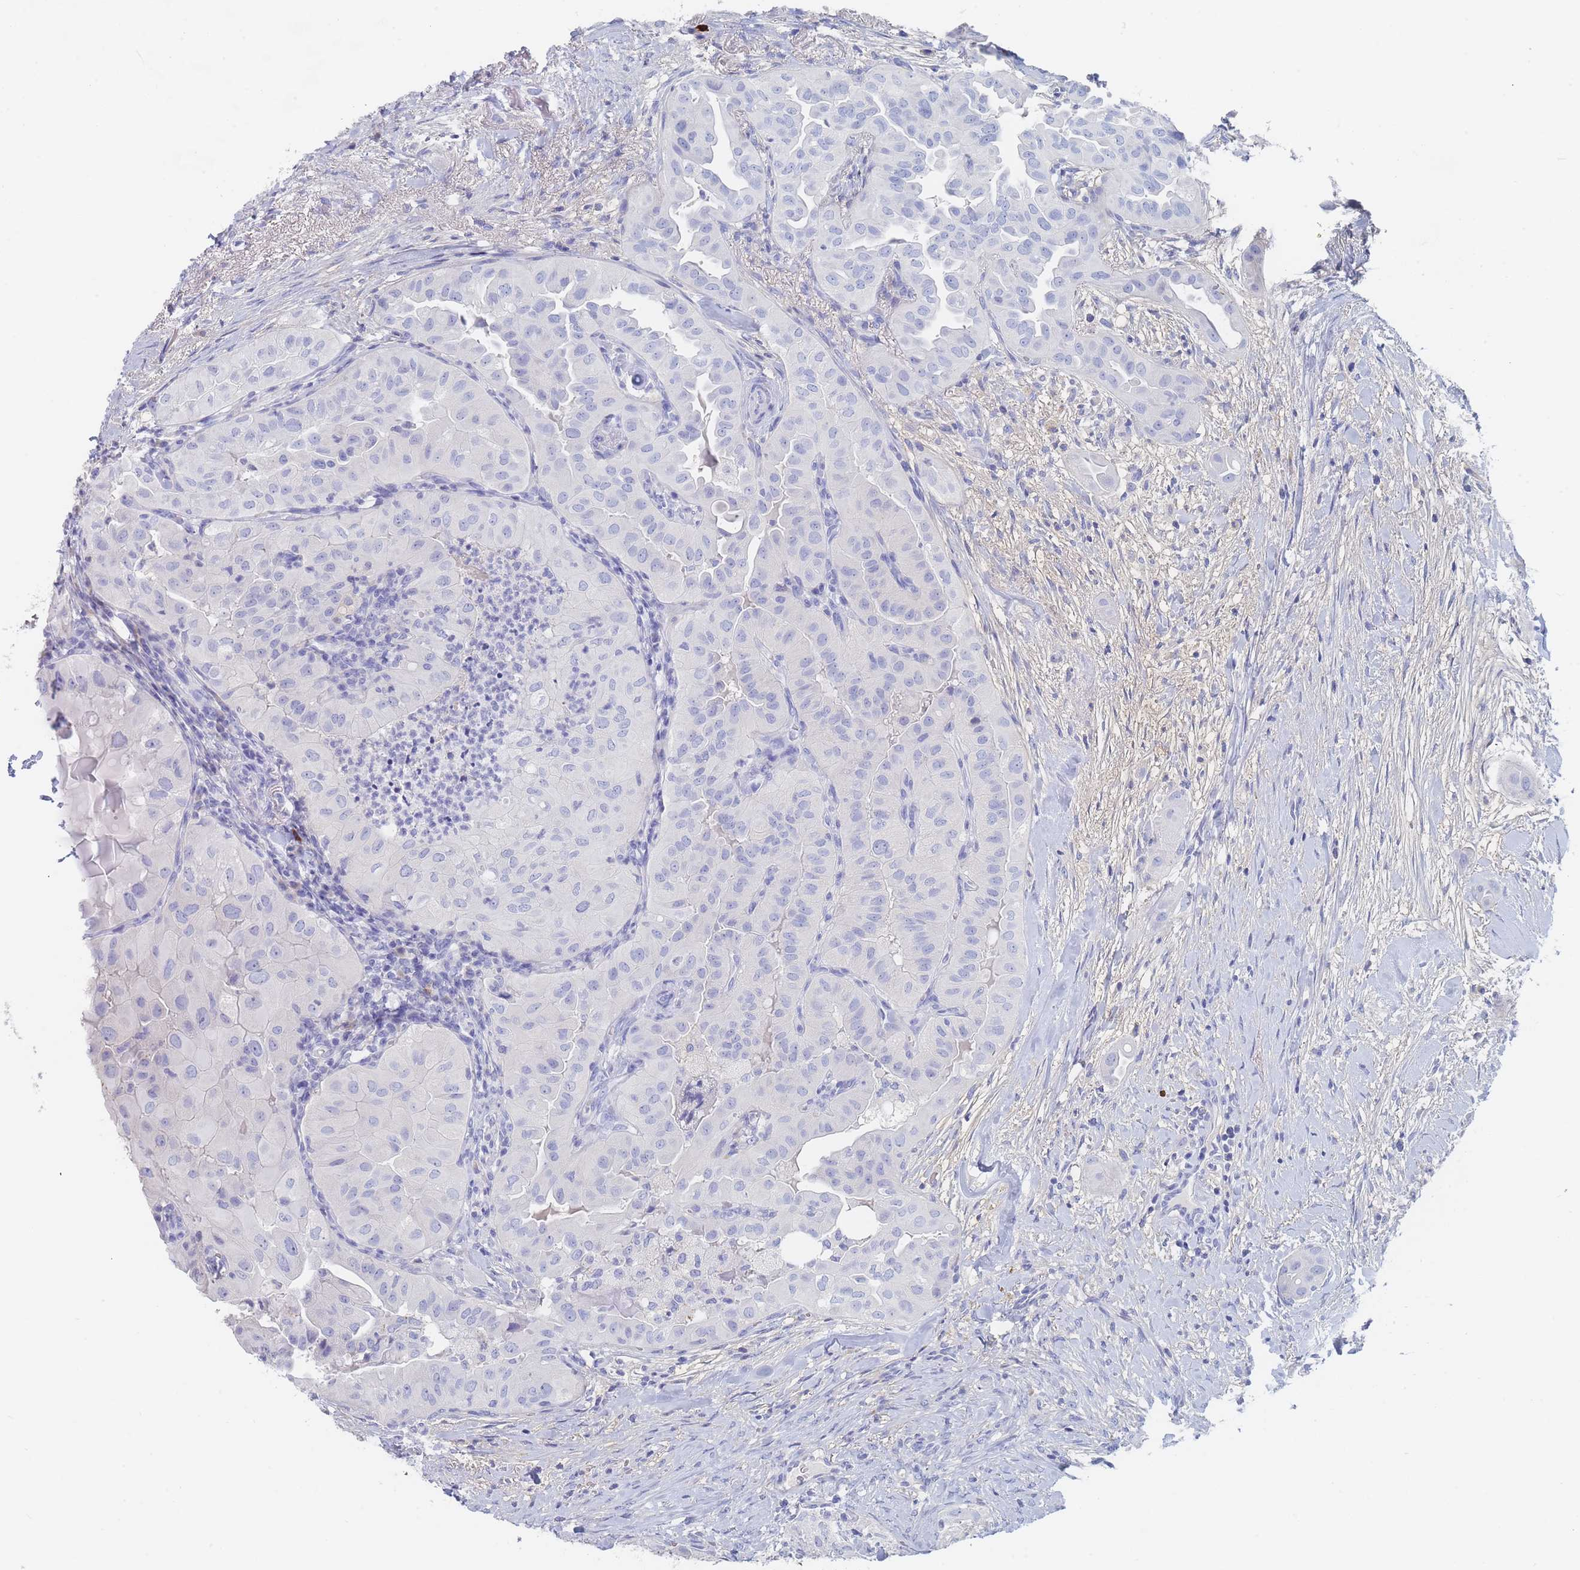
{"staining": {"intensity": "negative", "quantity": "none", "location": "none"}, "tissue": "thyroid cancer", "cell_type": "Tumor cells", "image_type": "cancer", "snomed": [{"axis": "morphology", "description": "Normal tissue, NOS"}, {"axis": "morphology", "description": "Papillary adenocarcinoma, NOS"}, {"axis": "topography", "description": "Thyroid gland"}], "caption": "High power microscopy photomicrograph of an immunohistochemistry (IHC) histopathology image of thyroid cancer (papillary adenocarcinoma), revealing no significant expression in tumor cells.", "gene": "SLC25A35", "patient": {"sex": "female", "age": 59}}